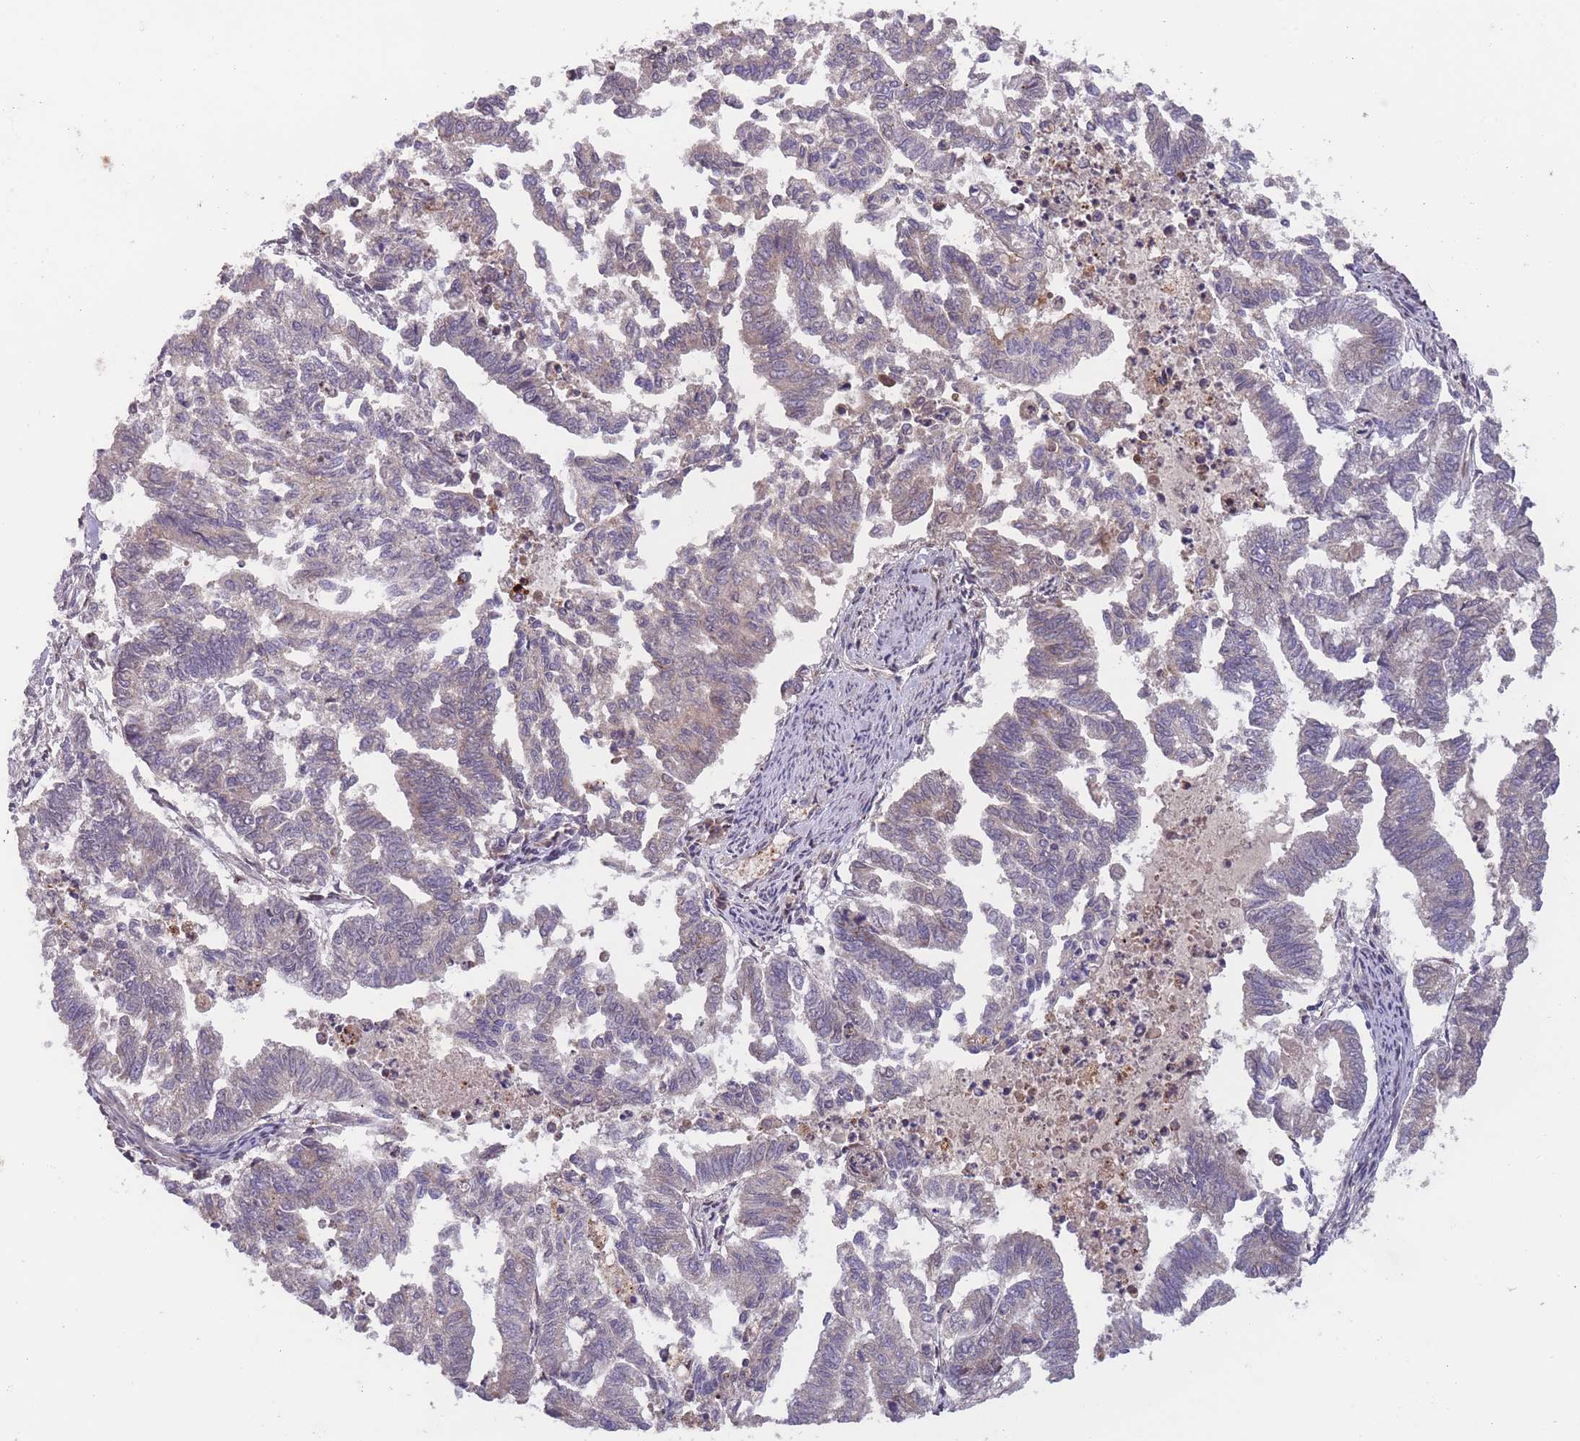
{"staining": {"intensity": "negative", "quantity": "none", "location": "none"}, "tissue": "endometrial cancer", "cell_type": "Tumor cells", "image_type": "cancer", "snomed": [{"axis": "morphology", "description": "Adenocarcinoma, NOS"}, {"axis": "topography", "description": "Endometrium"}], "caption": "Endometrial cancer stained for a protein using immunohistochemistry displays no expression tumor cells.", "gene": "SECTM1", "patient": {"sex": "female", "age": 79}}